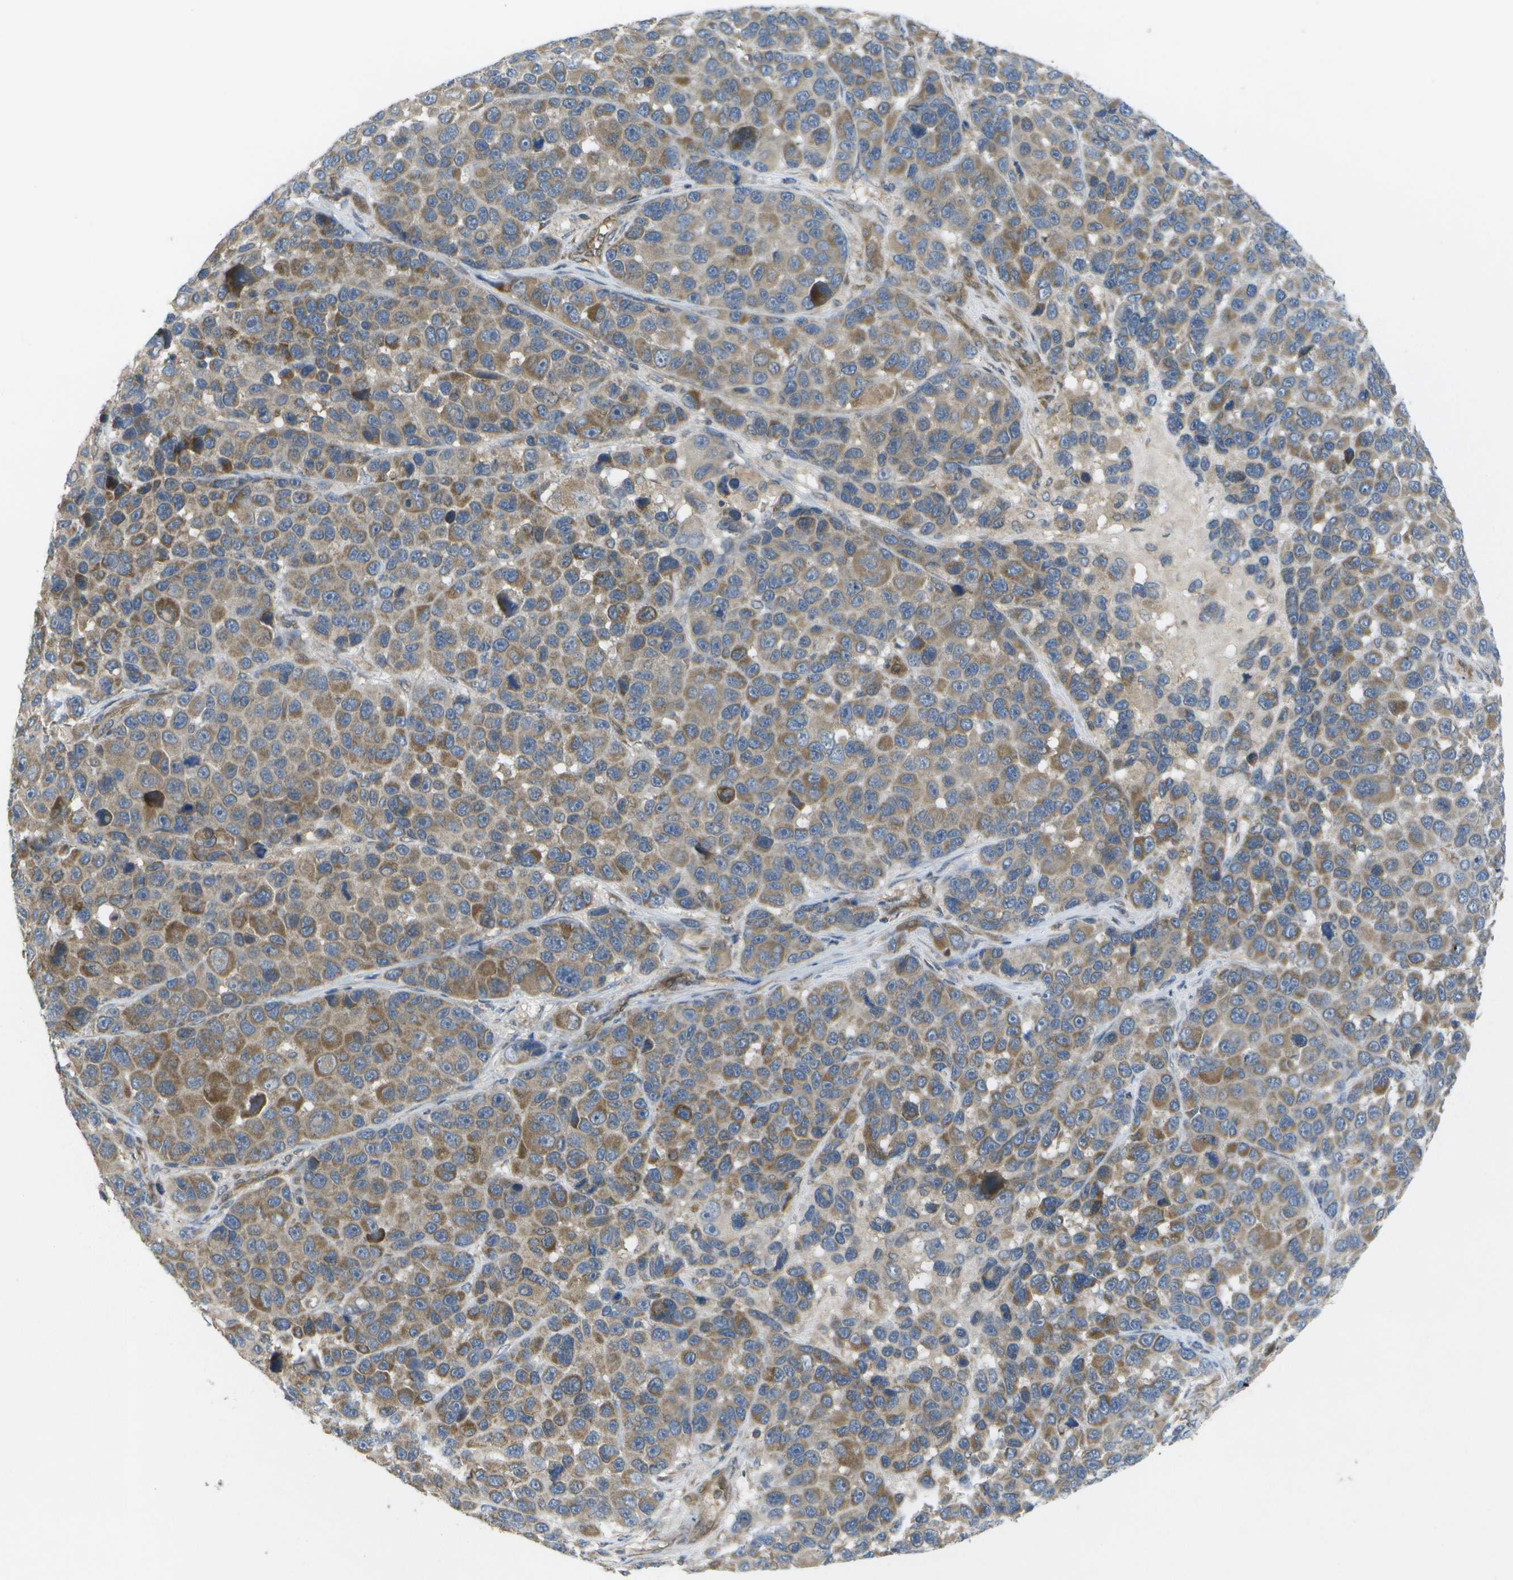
{"staining": {"intensity": "moderate", "quantity": ">75%", "location": "cytoplasmic/membranous"}, "tissue": "melanoma", "cell_type": "Tumor cells", "image_type": "cancer", "snomed": [{"axis": "morphology", "description": "Malignant melanoma, NOS"}, {"axis": "topography", "description": "Skin"}], "caption": "Immunohistochemical staining of melanoma exhibits moderate cytoplasmic/membranous protein staining in approximately >75% of tumor cells.", "gene": "DPM3", "patient": {"sex": "male", "age": 53}}